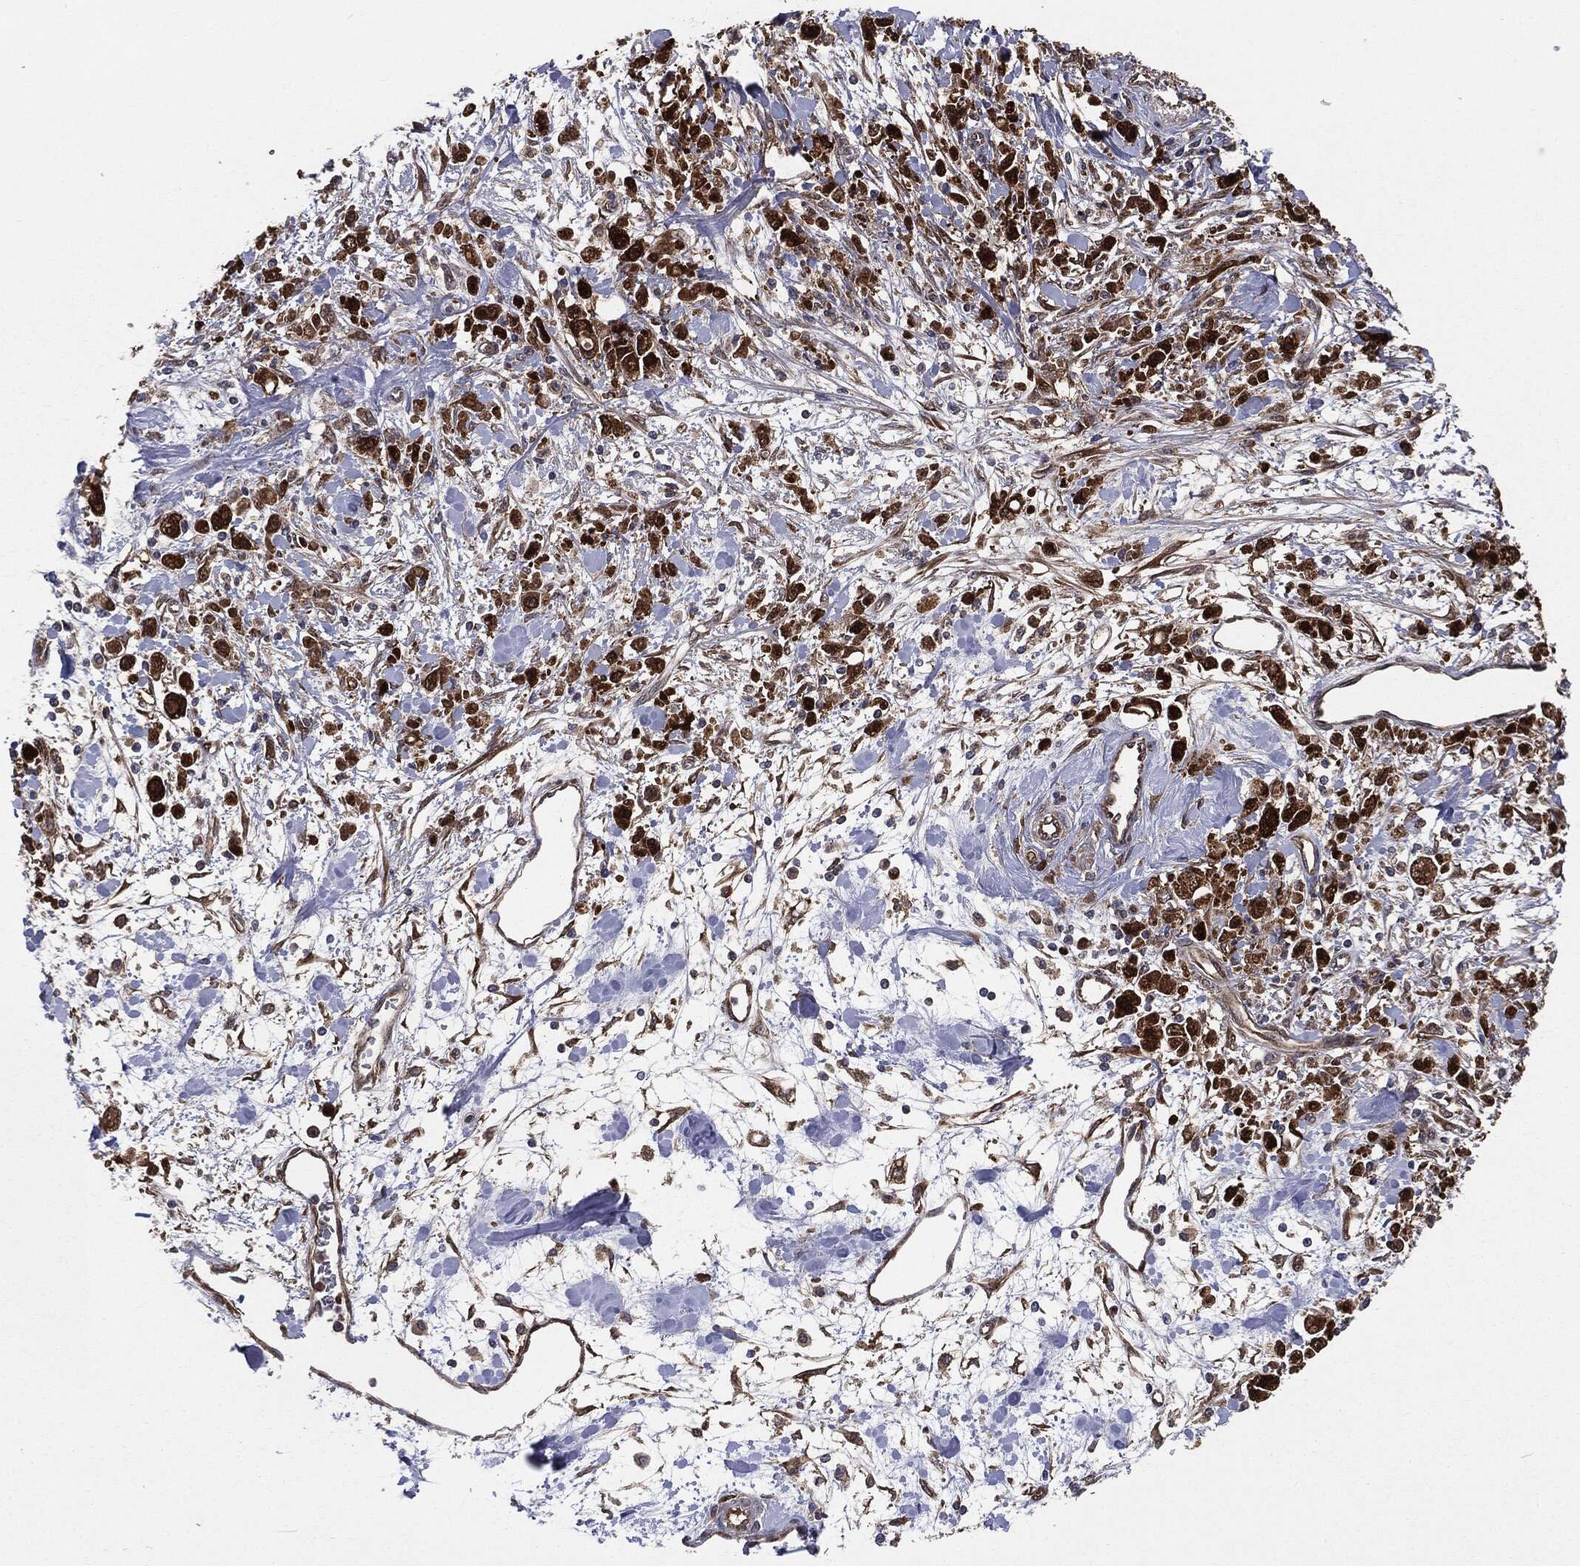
{"staining": {"intensity": "strong", "quantity": ">75%", "location": "cytoplasmic/membranous"}, "tissue": "stomach cancer", "cell_type": "Tumor cells", "image_type": "cancer", "snomed": [{"axis": "morphology", "description": "Adenocarcinoma, NOS"}, {"axis": "topography", "description": "Stomach"}], "caption": "Immunohistochemistry (IHC) histopathology image of human stomach cancer stained for a protein (brown), which displays high levels of strong cytoplasmic/membranous positivity in about >75% of tumor cells.", "gene": "NME1", "patient": {"sex": "female", "age": 59}}